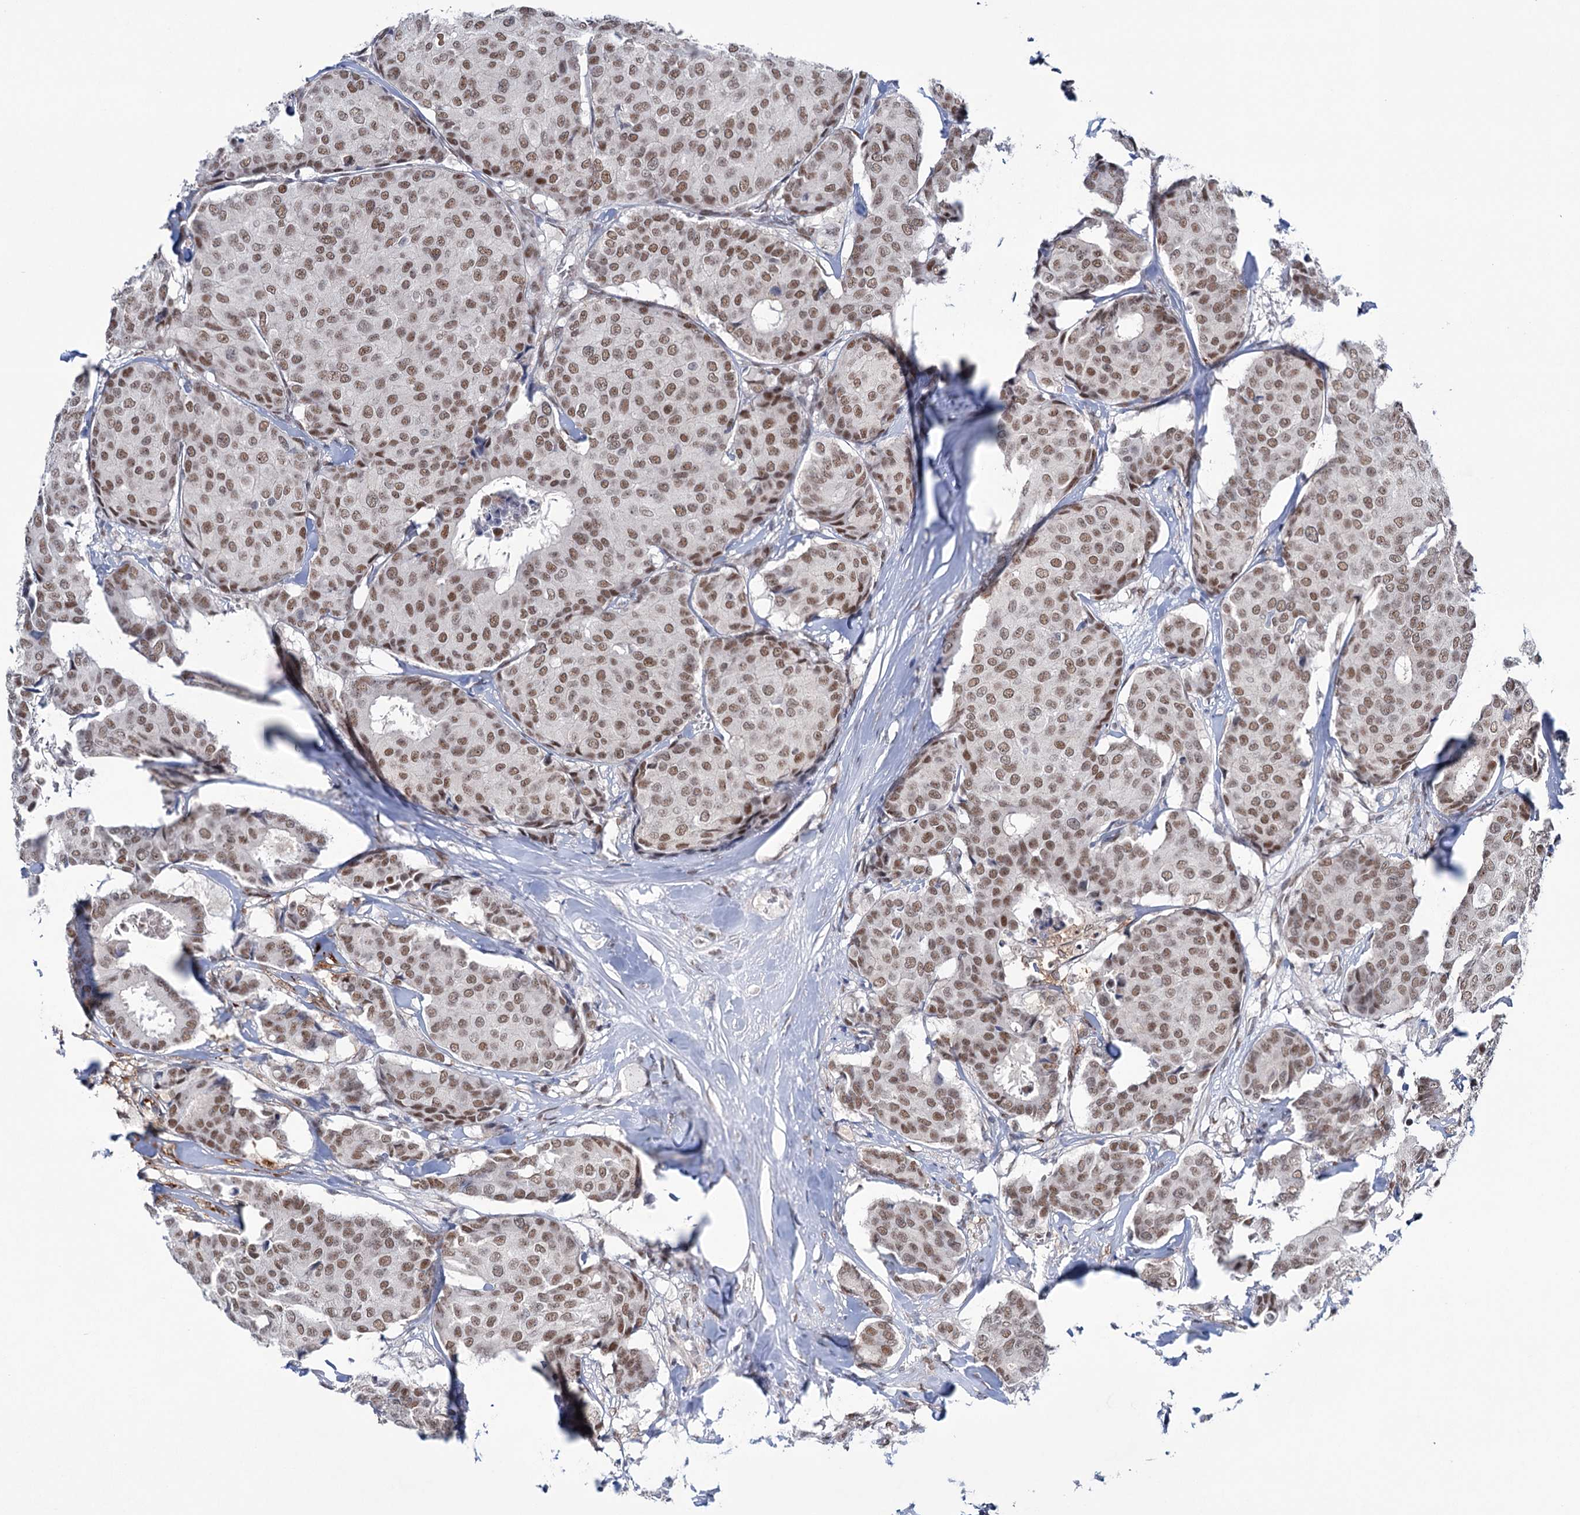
{"staining": {"intensity": "moderate", "quantity": ">75%", "location": "nuclear"}, "tissue": "breast cancer", "cell_type": "Tumor cells", "image_type": "cancer", "snomed": [{"axis": "morphology", "description": "Duct carcinoma"}, {"axis": "topography", "description": "Breast"}], "caption": "Breast cancer (infiltrating ductal carcinoma) stained for a protein shows moderate nuclear positivity in tumor cells. The protein of interest is stained brown, and the nuclei are stained in blue (DAB IHC with brightfield microscopy, high magnification).", "gene": "FAM53A", "patient": {"sex": "female", "age": 75}}